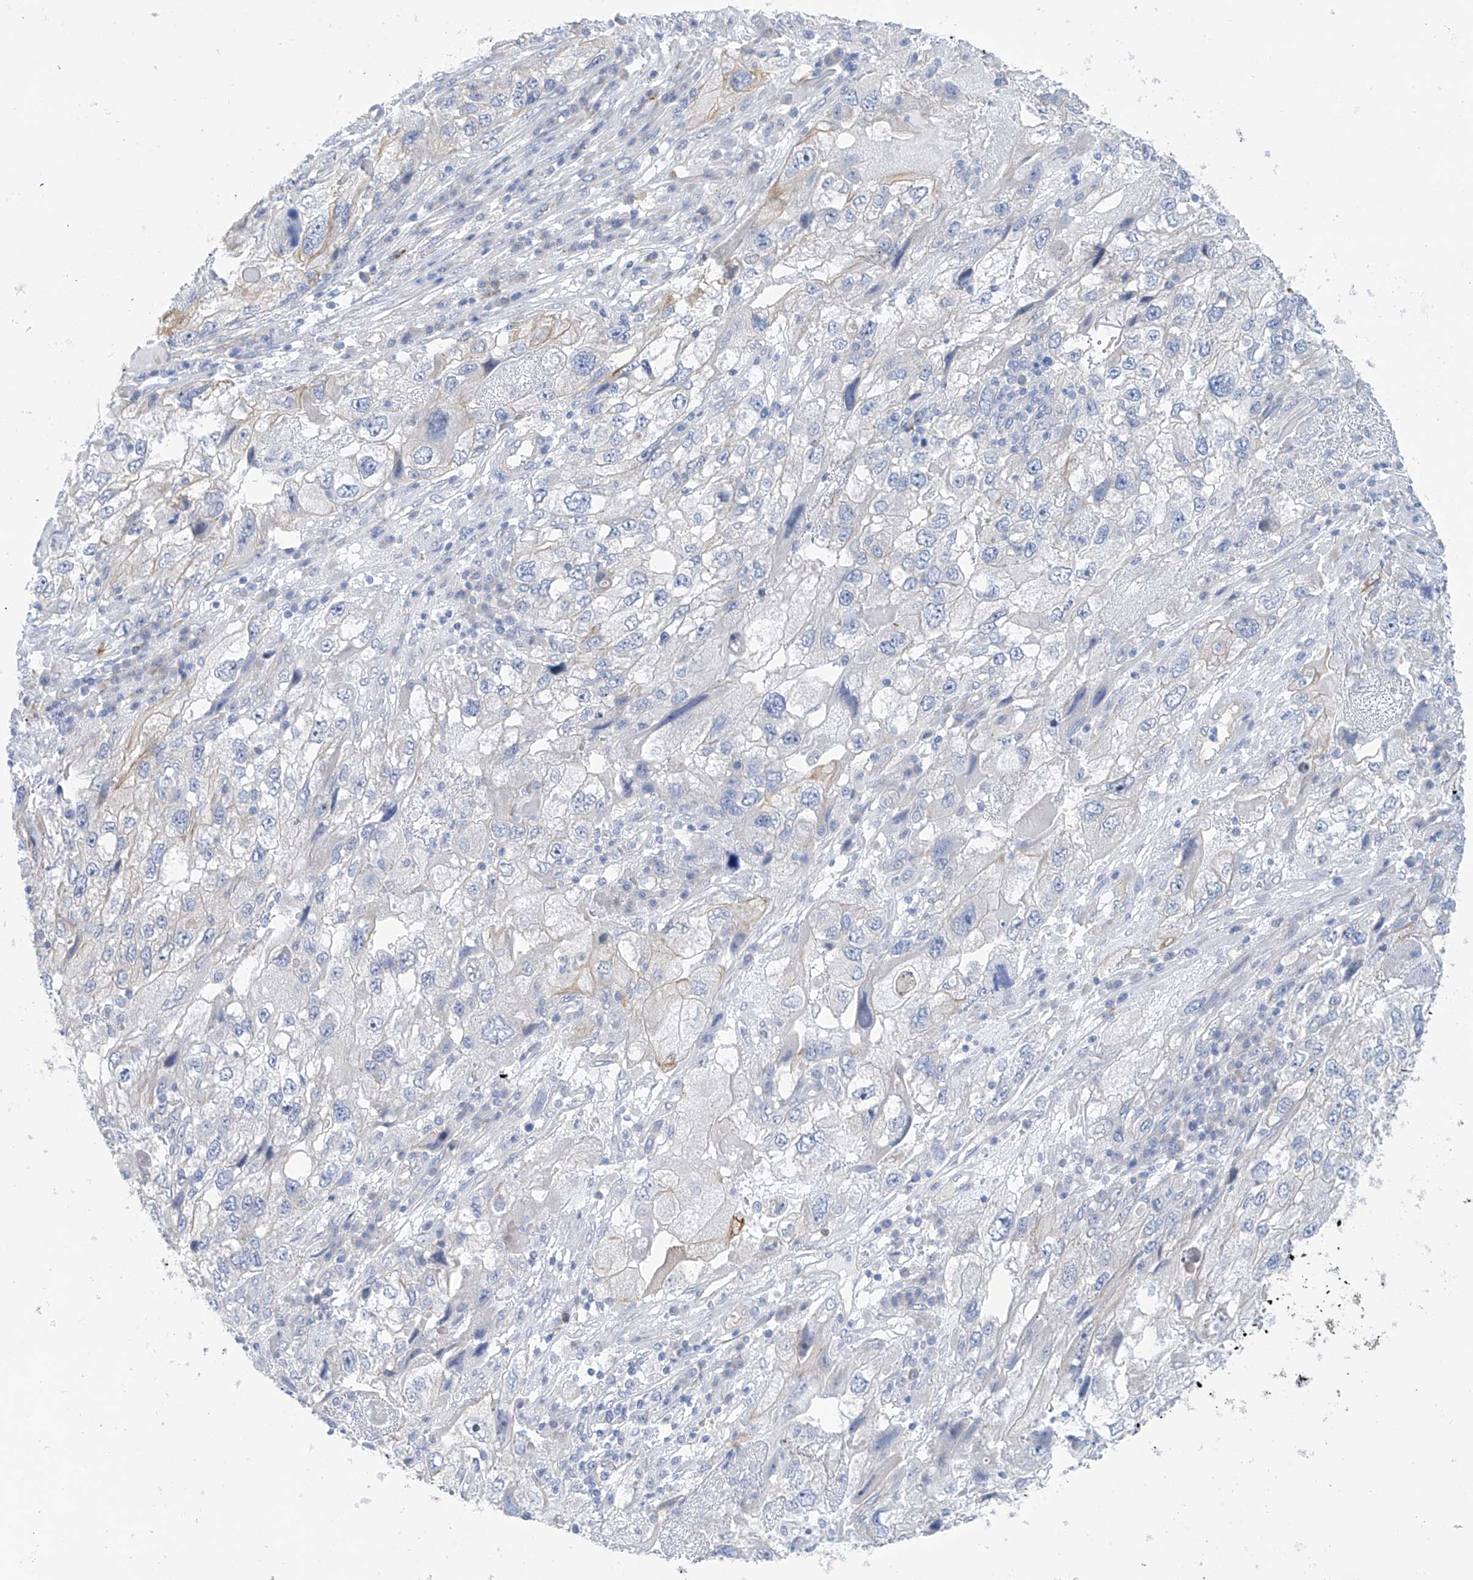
{"staining": {"intensity": "negative", "quantity": "none", "location": "none"}, "tissue": "endometrial cancer", "cell_type": "Tumor cells", "image_type": "cancer", "snomed": [{"axis": "morphology", "description": "Adenocarcinoma, NOS"}, {"axis": "topography", "description": "Endometrium"}], "caption": "IHC of endometrial cancer (adenocarcinoma) demonstrates no positivity in tumor cells.", "gene": "PIK3C2B", "patient": {"sex": "female", "age": 49}}